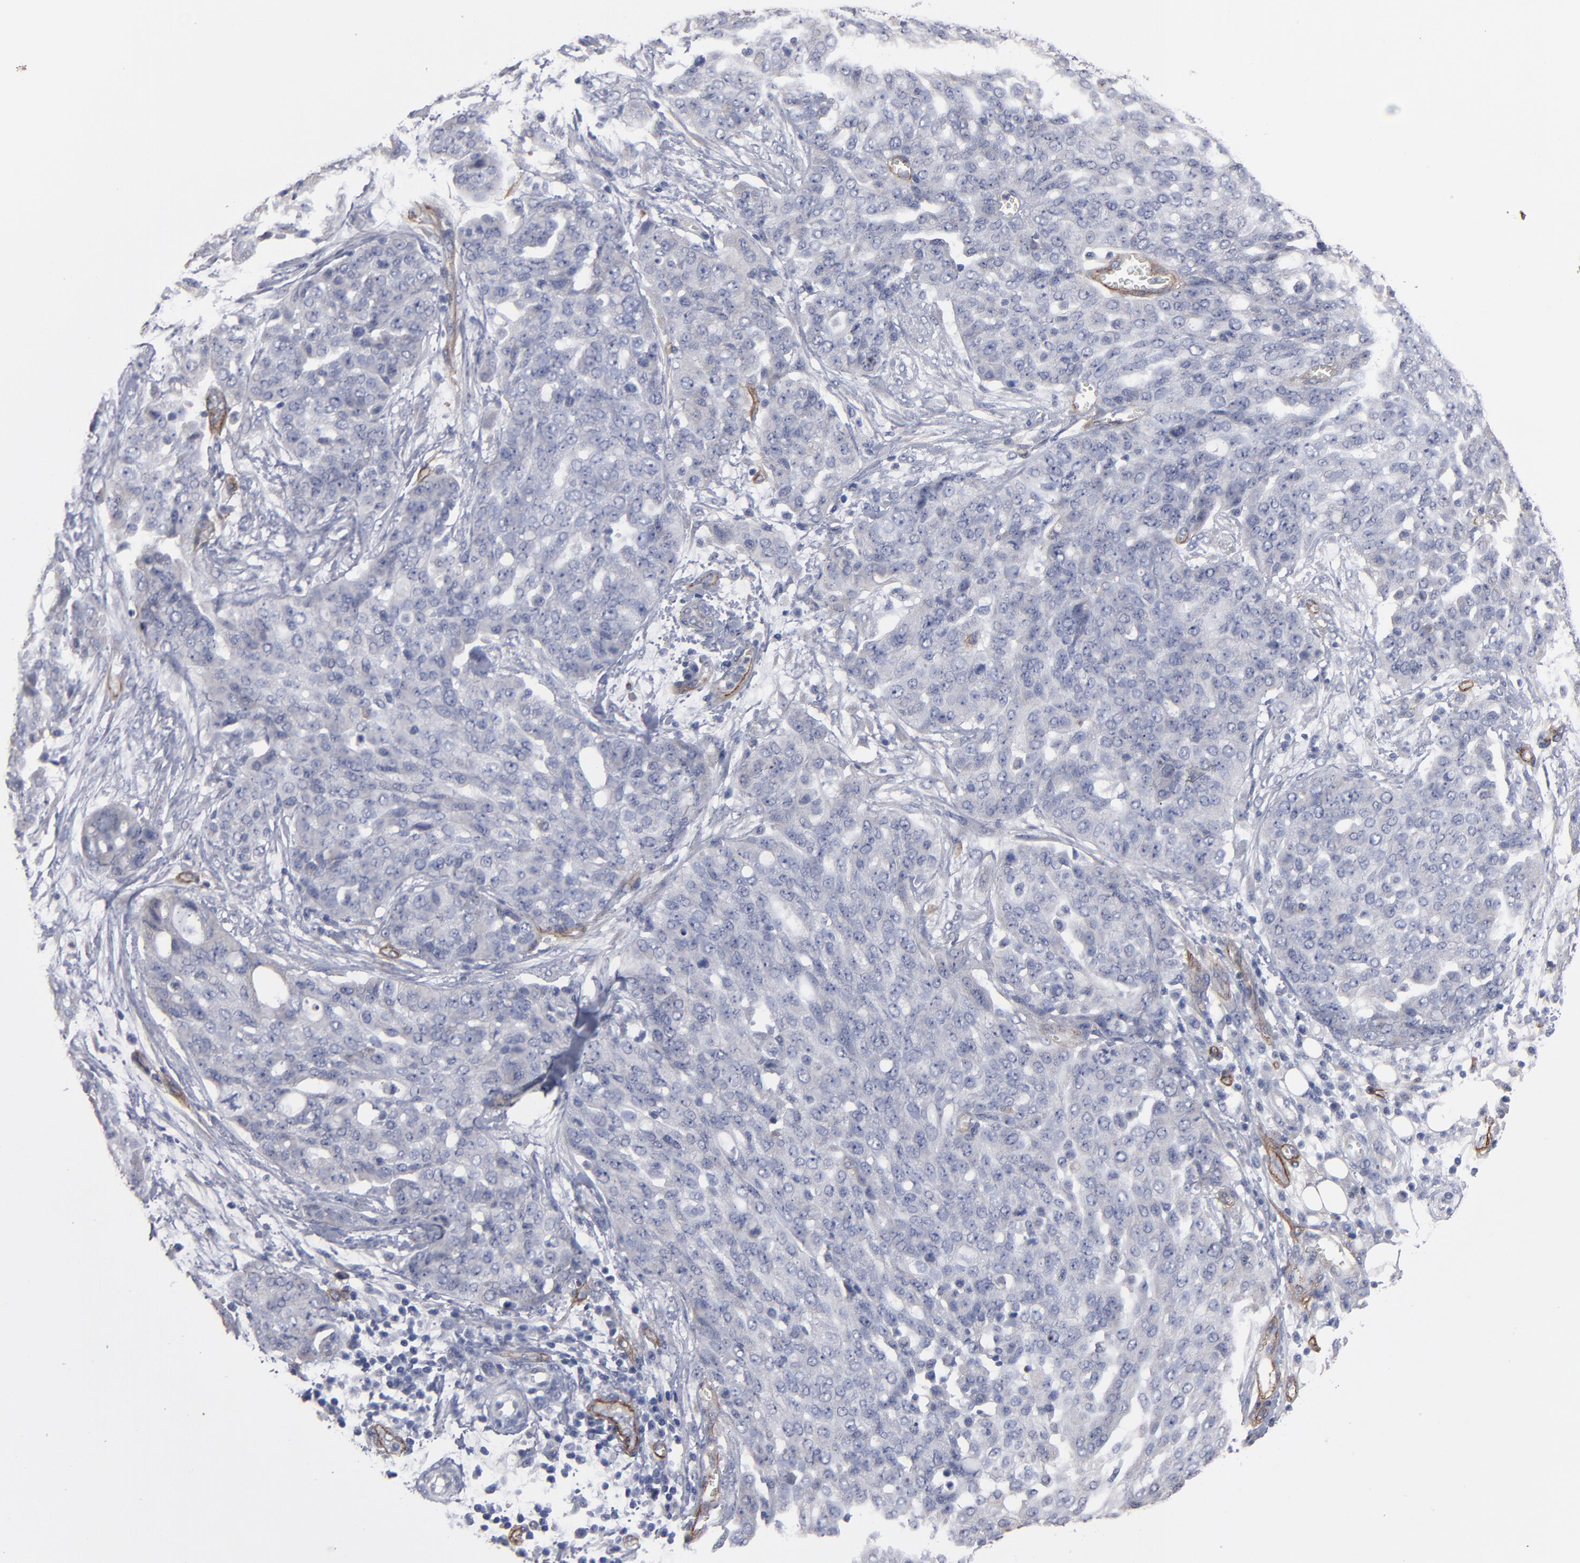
{"staining": {"intensity": "negative", "quantity": "none", "location": "none"}, "tissue": "ovarian cancer", "cell_type": "Tumor cells", "image_type": "cancer", "snomed": [{"axis": "morphology", "description": "Cystadenocarcinoma, serous, NOS"}, {"axis": "topography", "description": "Soft tissue"}, {"axis": "topography", "description": "Ovary"}], "caption": "DAB (3,3'-diaminobenzidine) immunohistochemical staining of human ovarian cancer reveals no significant positivity in tumor cells.", "gene": "ZNF175", "patient": {"sex": "female", "age": 57}}